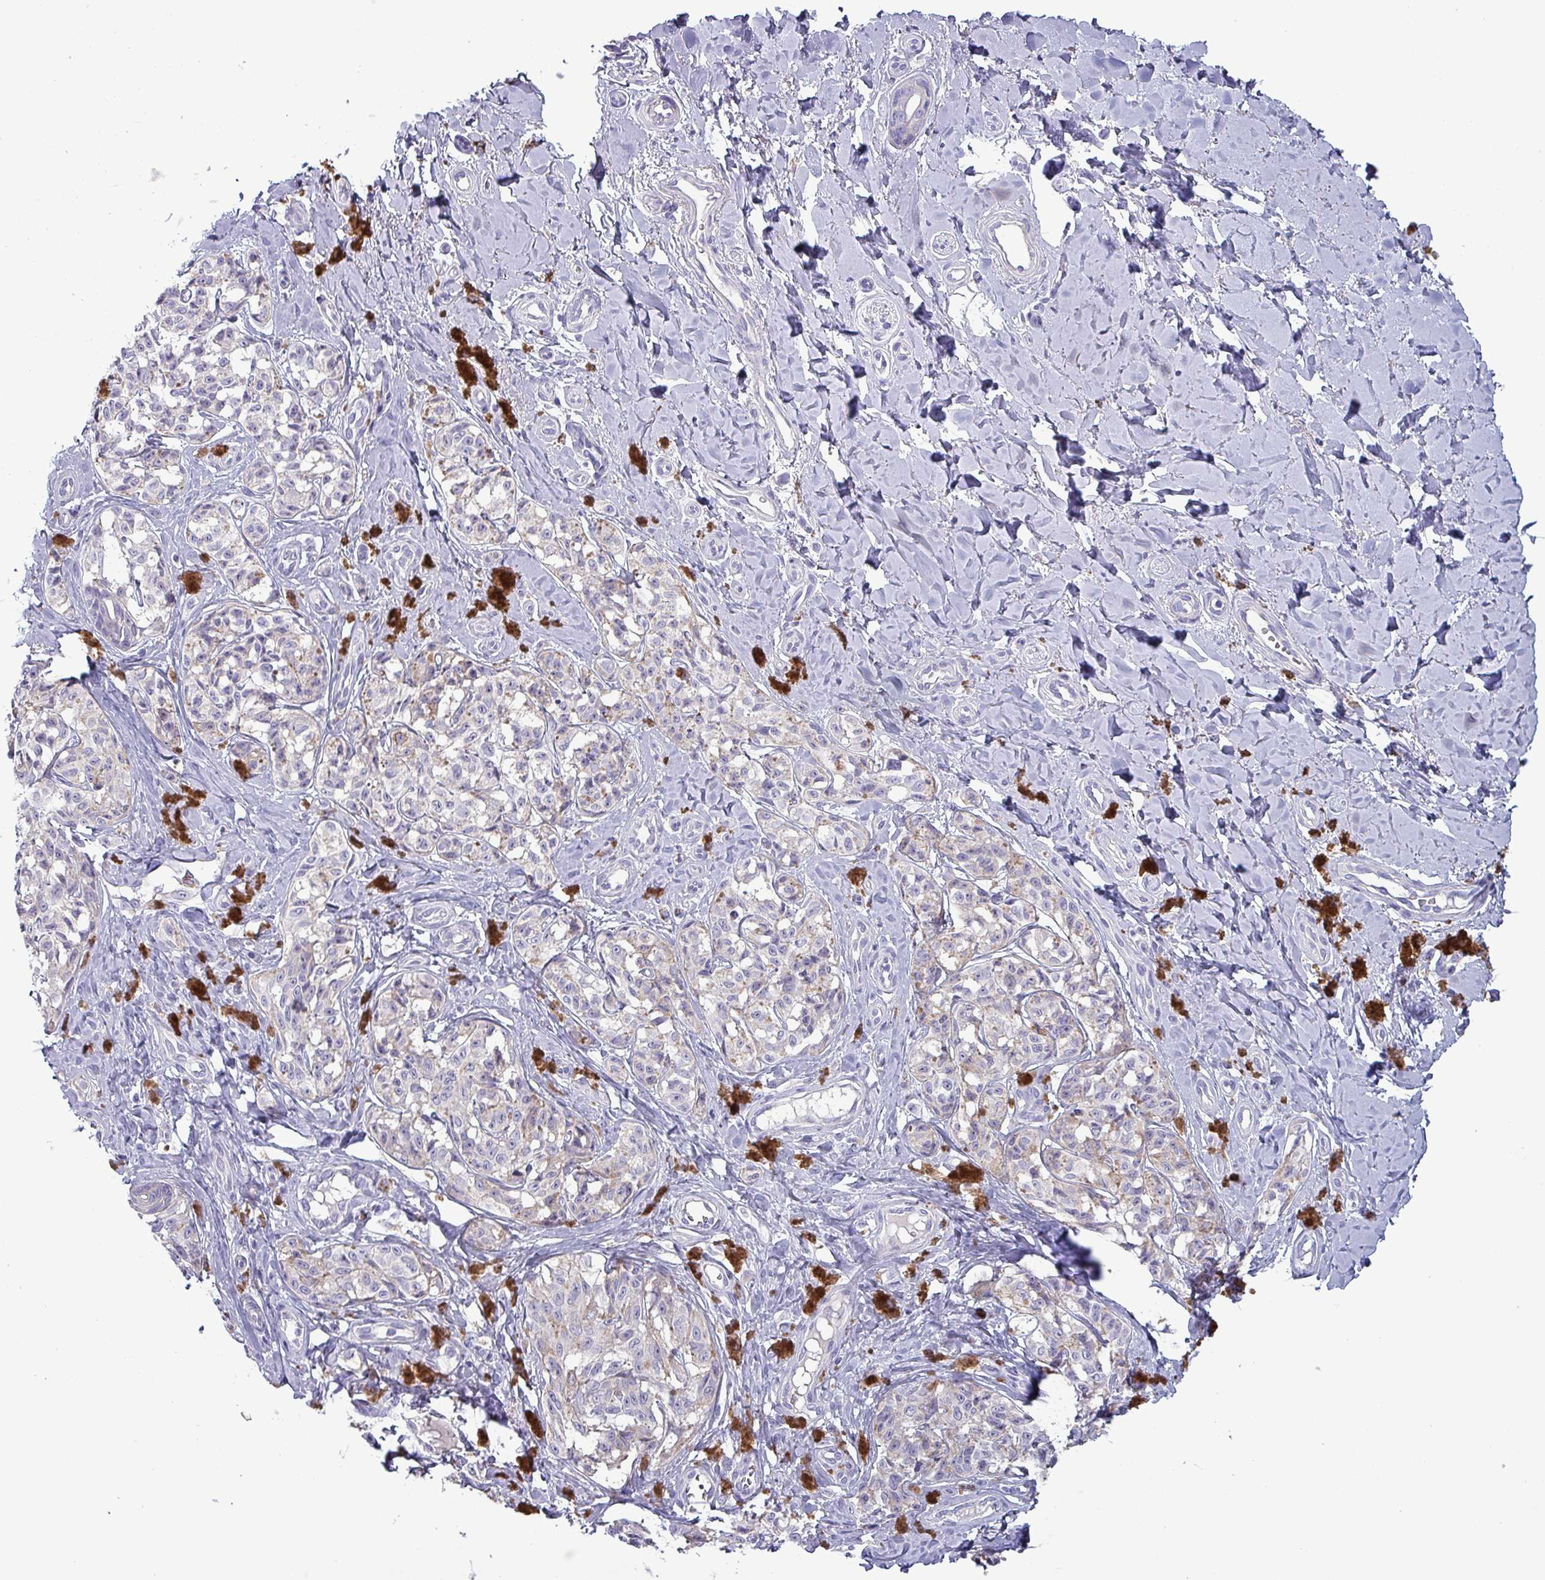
{"staining": {"intensity": "weak", "quantity": "25%-75%", "location": "cytoplasmic/membranous"}, "tissue": "melanoma", "cell_type": "Tumor cells", "image_type": "cancer", "snomed": [{"axis": "morphology", "description": "Malignant melanoma, NOS"}, {"axis": "topography", "description": "Skin"}], "caption": "The immunohistochemical stain shows weak cytoplasmic/membranous positivity in tumor cells of melanoma tissue. (Stains: DAB in brown, nuclei in blue, Microscopy: brightfield microscopy at high magnification).", "gene": "HSD3B7", "patient": {"sex": "female", "age": 65}}